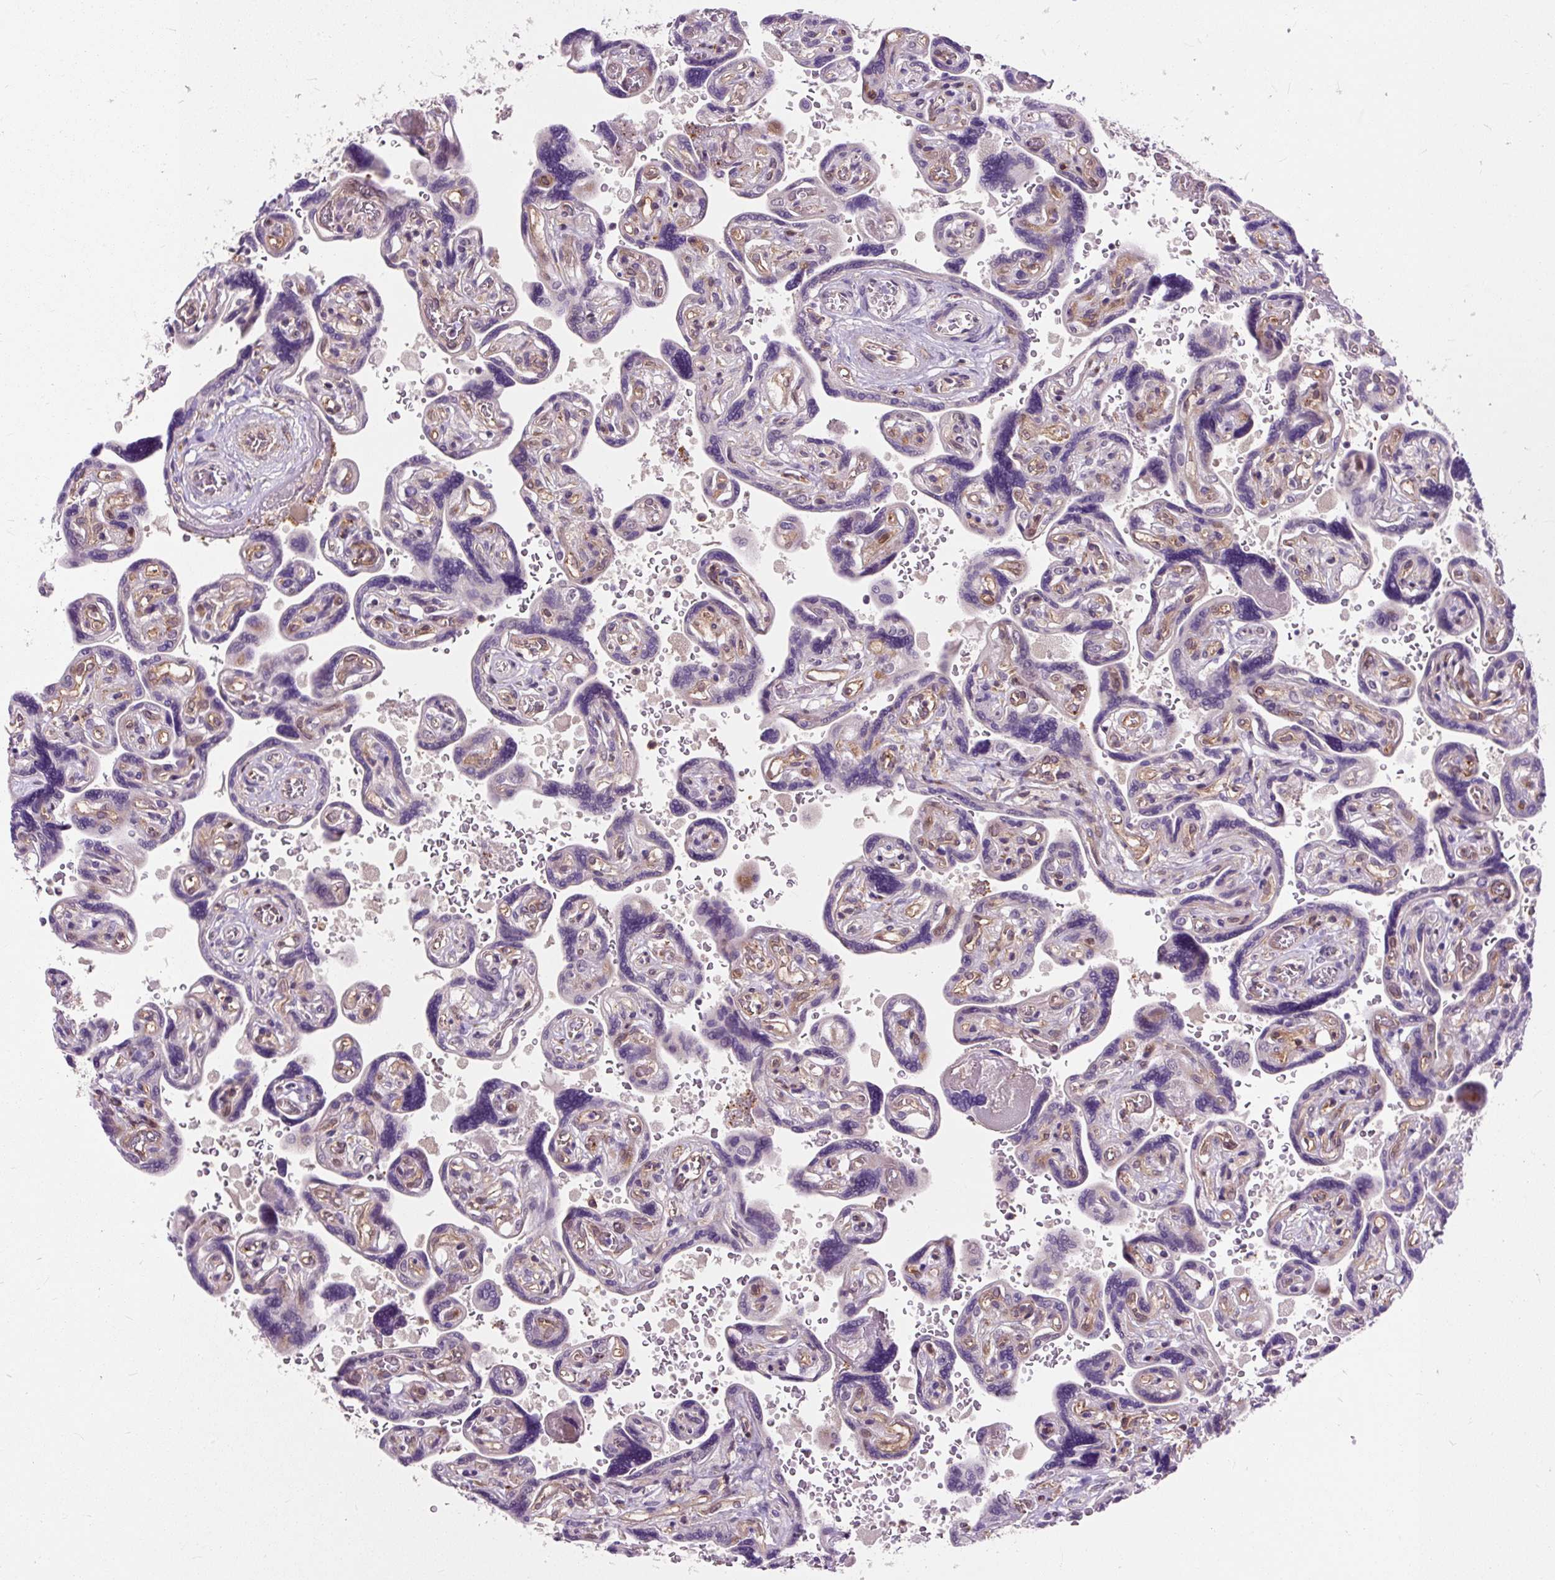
{"staining": {"intensity": "negative", "quantity": "none", "location": "none"}, "tissue": "placenta", "cell_type": "Trophoblastic cells", "image_type": "normal", "snomed": [{"axis": "morphology", "description": "Normal tissue, NOS"}, {"axis": "topography", "description": "Placenta"}], "caption": "Image shows no protein positivity in trophoblastic cells of normal placenta. (DAB (3,3'-diaminobenzidine) IHC visualized using brightfield microscopy, high magnification).", "gene": "PCDHGB3", "patient": {"sex": "female", "age": 32}}